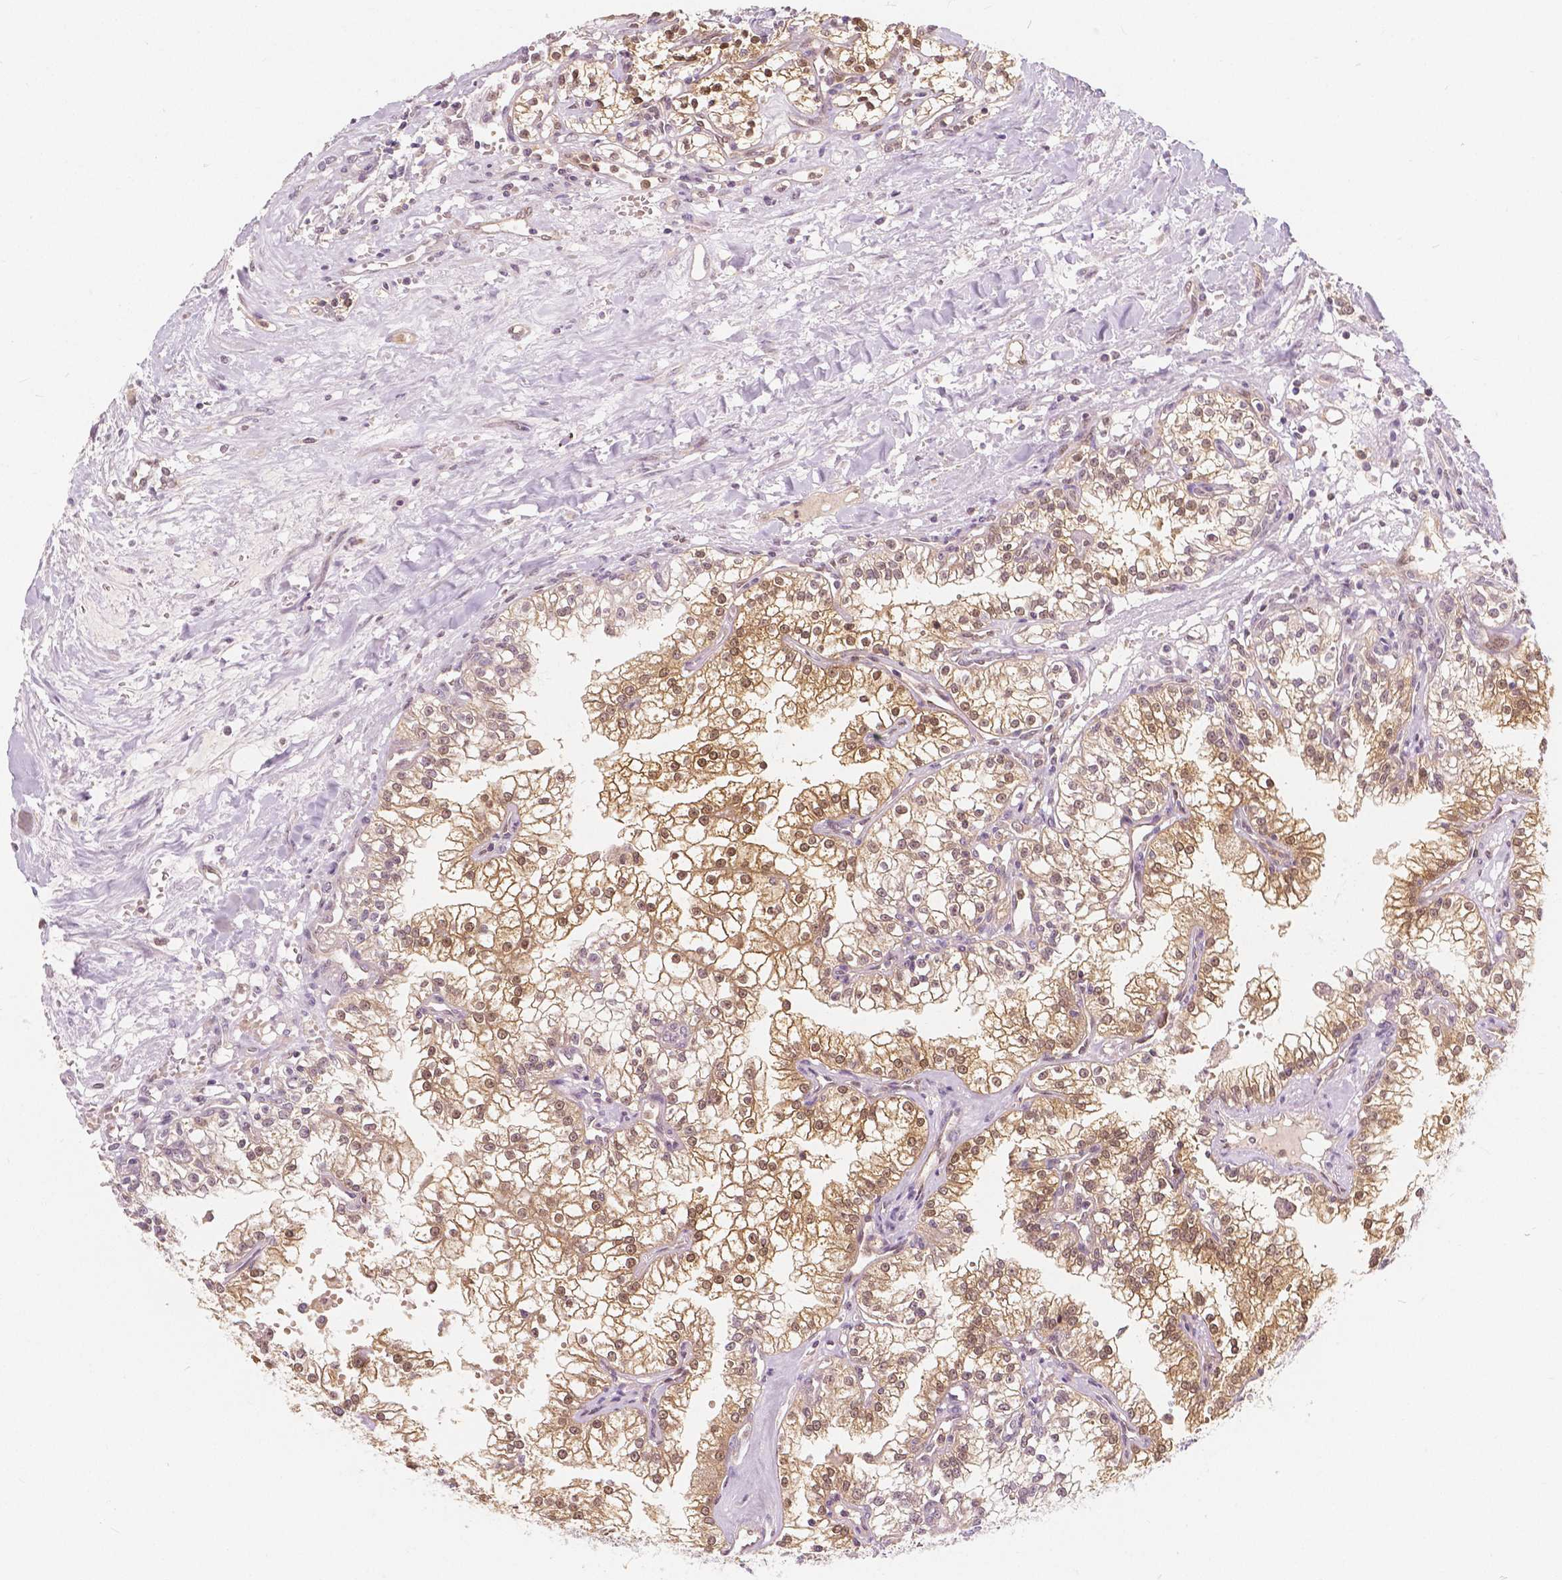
{"staining": {"intensity": "moderate", "quantity": ">75%", "location": "cytoplasmic/membranous,nuclear"}, "tissue": "renal cancer", "cell_type": "Tumor cells", "image_type": "cancer", "snomed": [{"axis": "morphology", "description": "Adenocarcinoma, NOS"}, {"axis": "topography", "description": "Kidney"}], "caption": "Moderate cytoplasmic/membranous and nuclear staining is appreciated in about >75% of tumor cells in renal adenocarcinoma.", "gene": "NAPRT", "patient": {"sex": "male", "age": 36}}